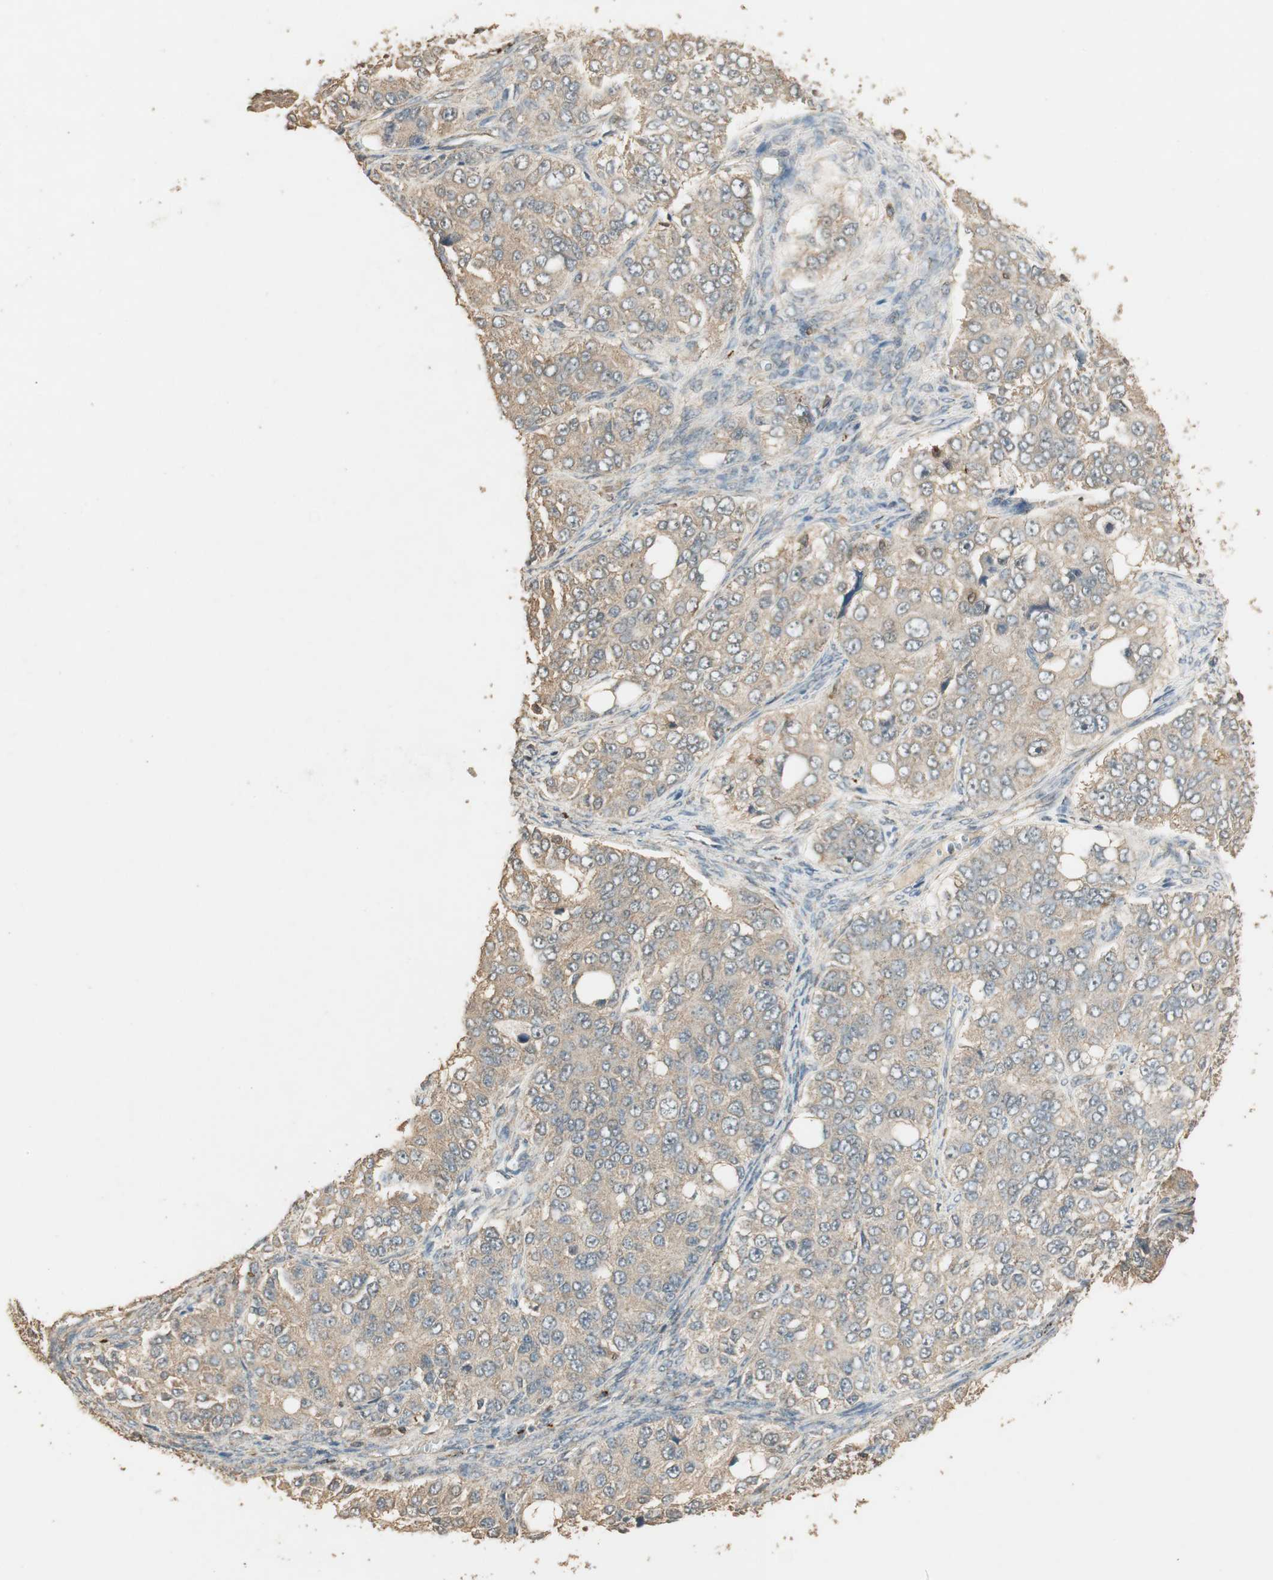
{"staining": {"intensity": "weak", "quantity": "<25%", "location": "cytoplasmic/membranous"}, "tissue": "ovarian cancer", "cell_type": "Tumor cells", "image_type": "cancer", "snomed": [{"axis": "morphology", "description": "Carcinoma, endometroid"}, {"axis": "topography", "description": "Ovary"}], "caption": "An immunohistochemistry image of ovarian cancer is shown. There is no staining in tumor cells of ovarian cancer. (DAB immunohistochemistry (IHC), high magnification).", "gene": "USP2", "patient": {"sex": "female", "age": 51}}